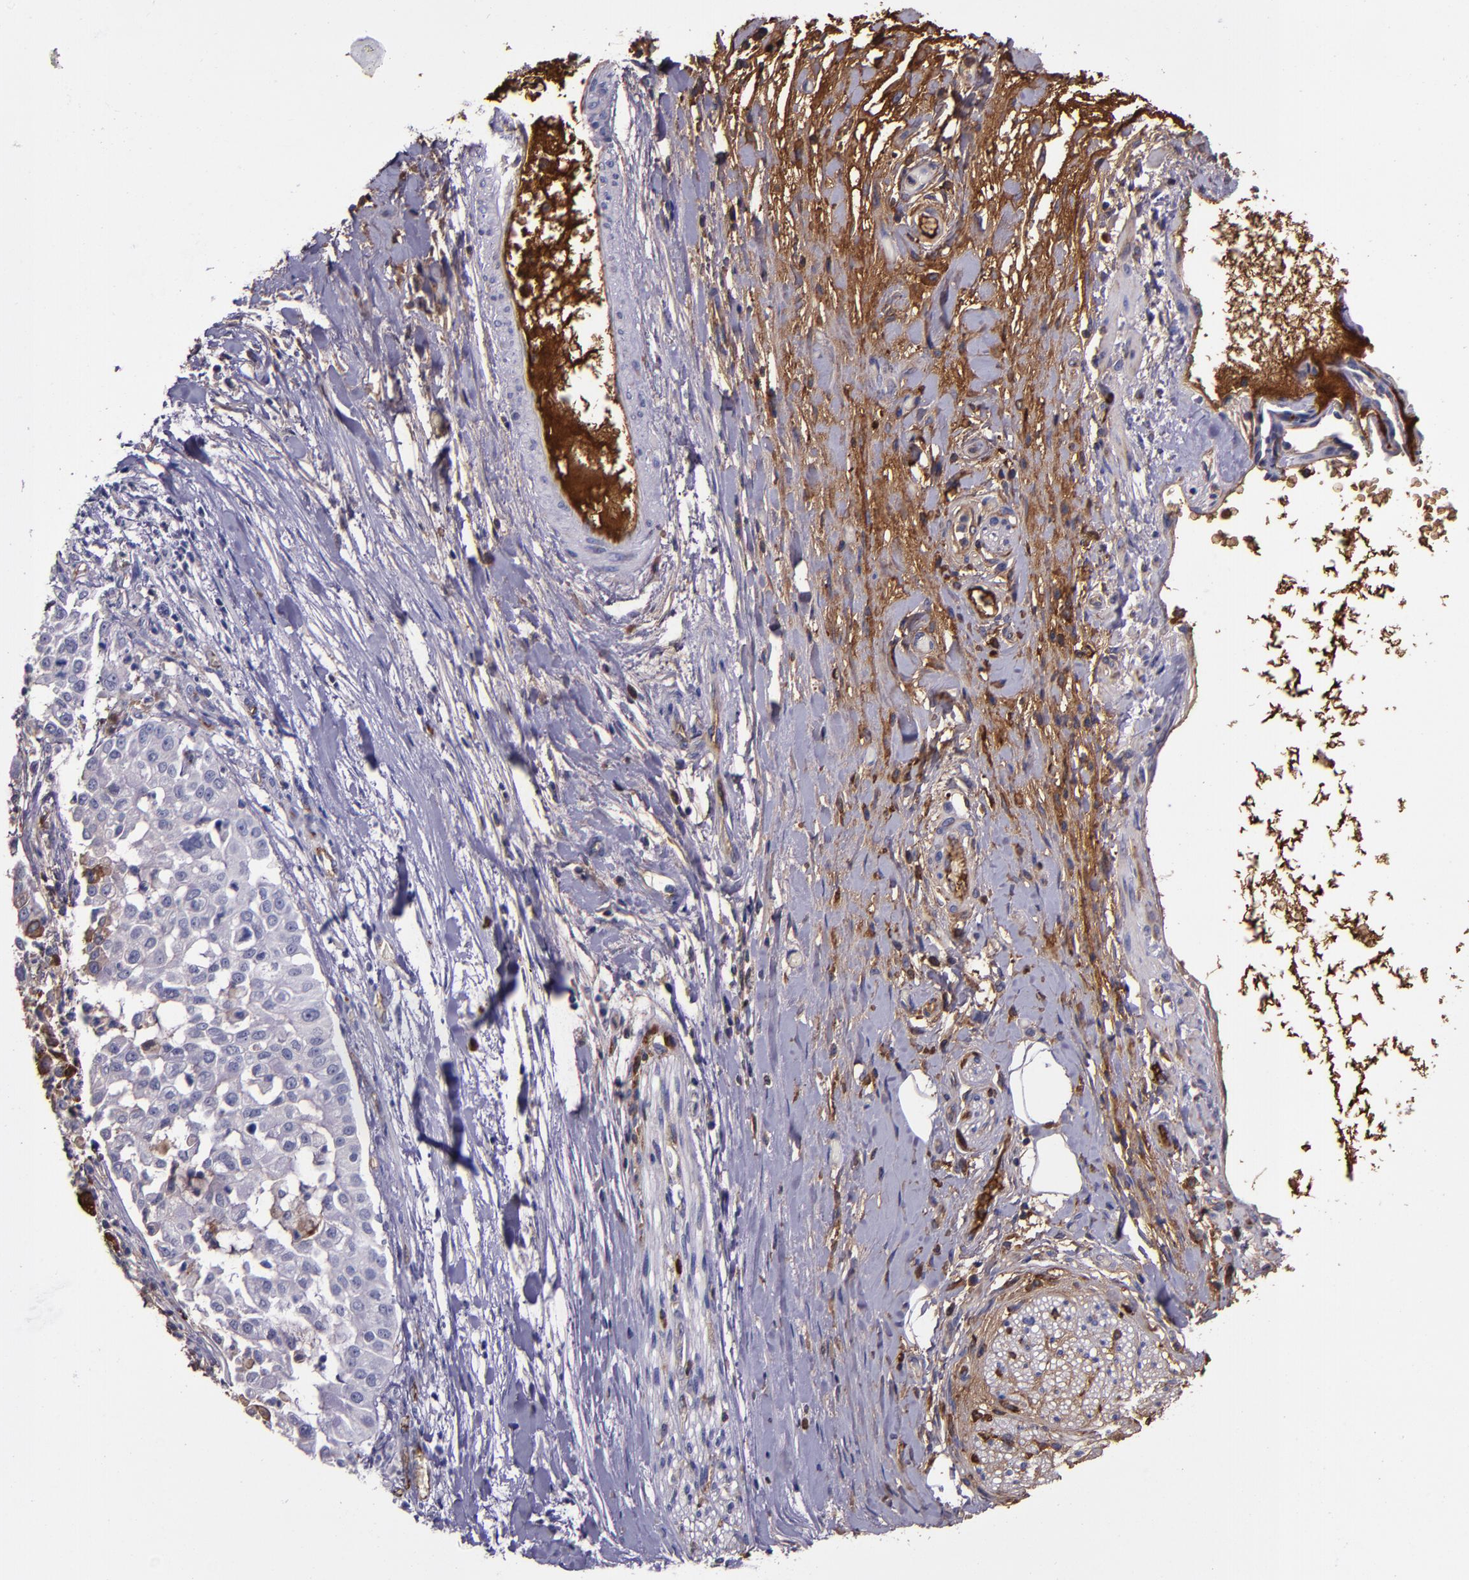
{"staining": {"intensity": "weak", "quantity": ">75%", "location": "cytoplasmic/membranous"}, "tissue": "pancreatic cancer", "cell_type": "Tumor cells", "image_type": "cancer", "snomed": [{"axis": "morphology", "description": "Adenocarcinoma, NOS"}, {"axis": "topography", "description": "Pancreas"}], "caption": "The image reveals staining of pancreatic cancer, revealing weak cytoplasmic/membranous protein expression (brown color) within tumor cells.", "gene": "A2M", "patient": {"sex": "female", "age": 52}}